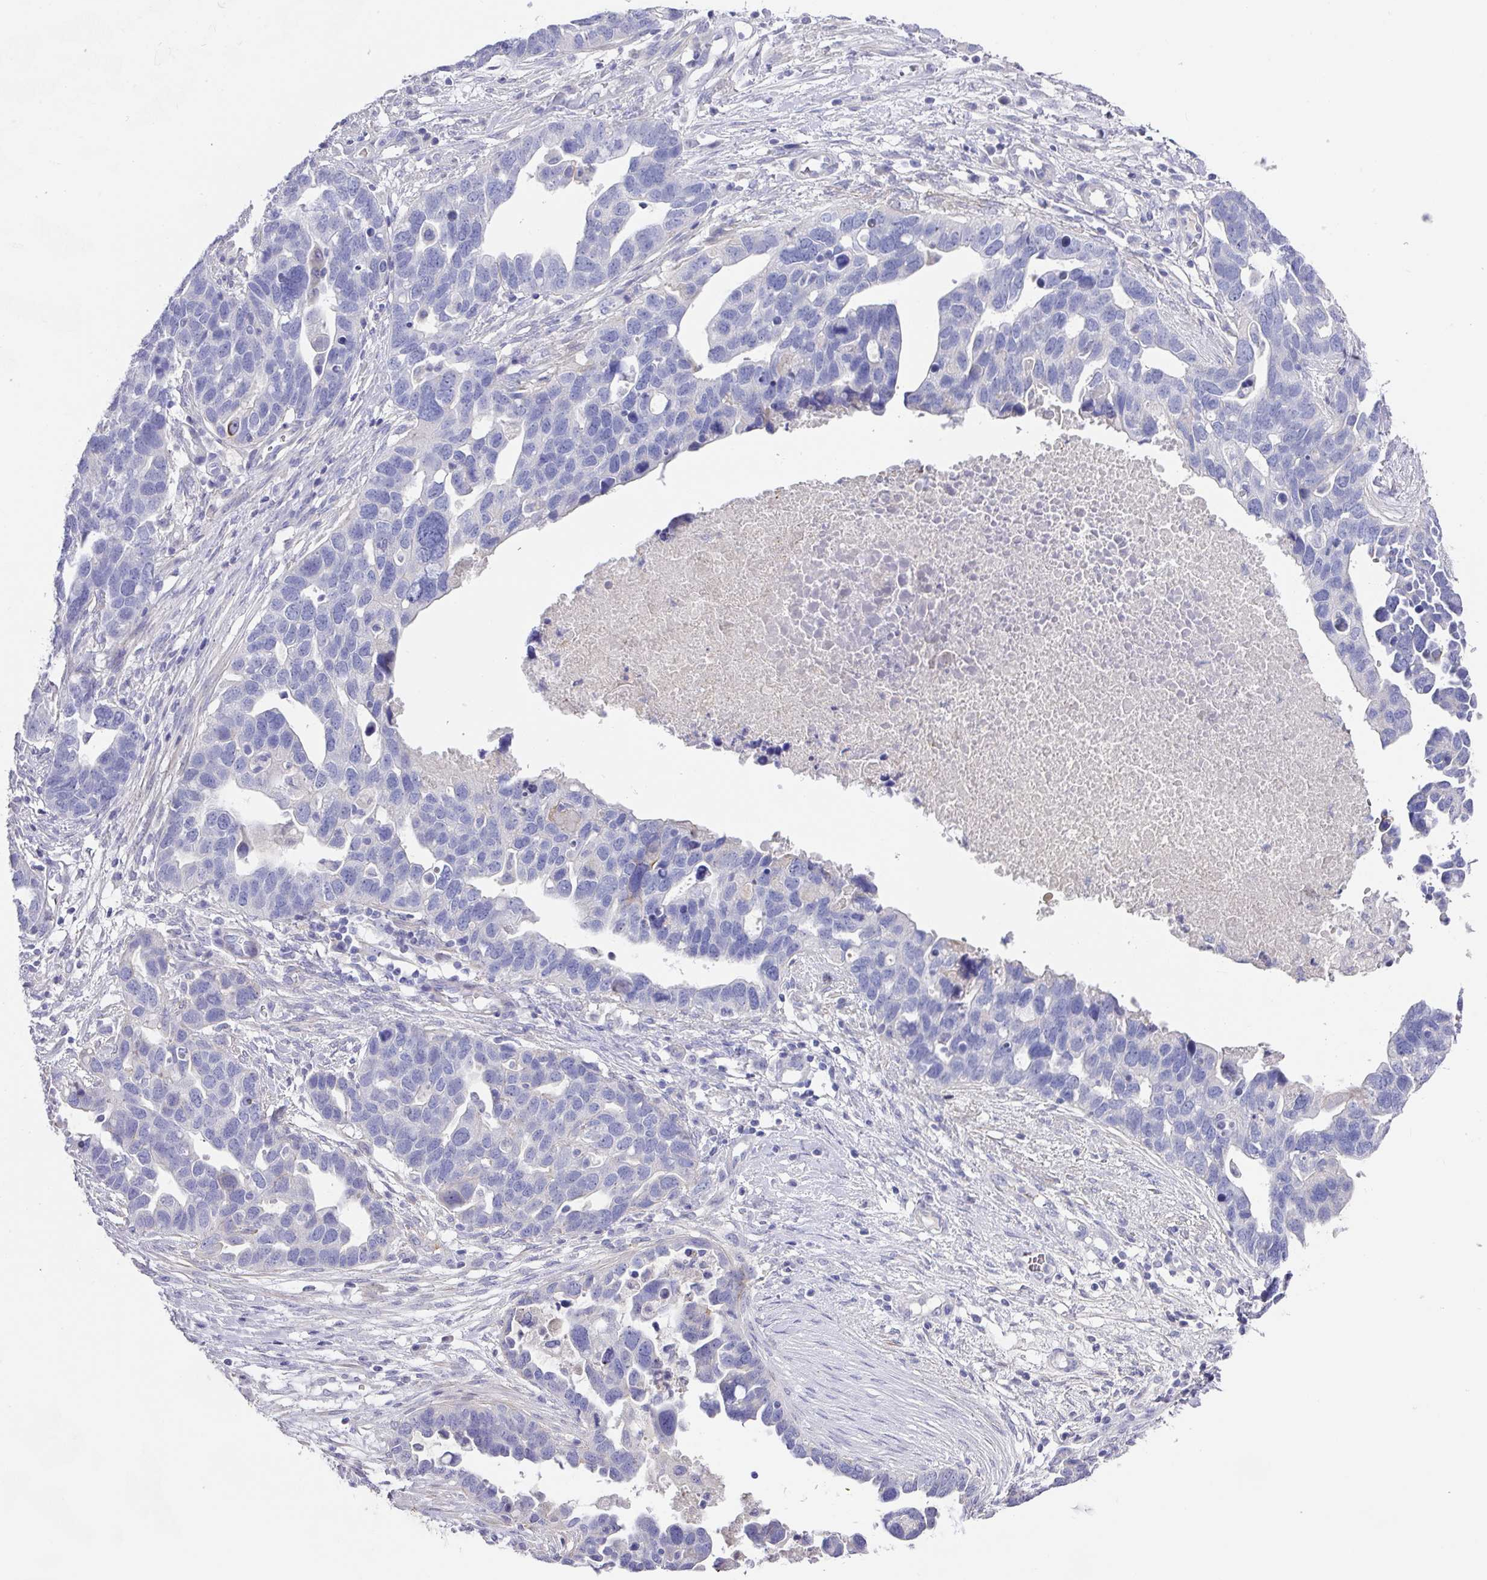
{"staining": {"intensity": "negative", "quantity": "none", "location": "none"}, "tissue": "ovarian cancer", "cell_type": "Tumor cells", "image_type": "cancer", "snomed": [{"axis": "morphology", "description": "Cystadenocarcinoma, serous, NOS"}, {"axis": "topography", "description": "Ovary"}], "caption": "Tumor cells are negative for protein expression in human ovarian serous cystadenocarcinoma.", "gene": "TARM1", "patient": {"sex": "female", "age": 54}}